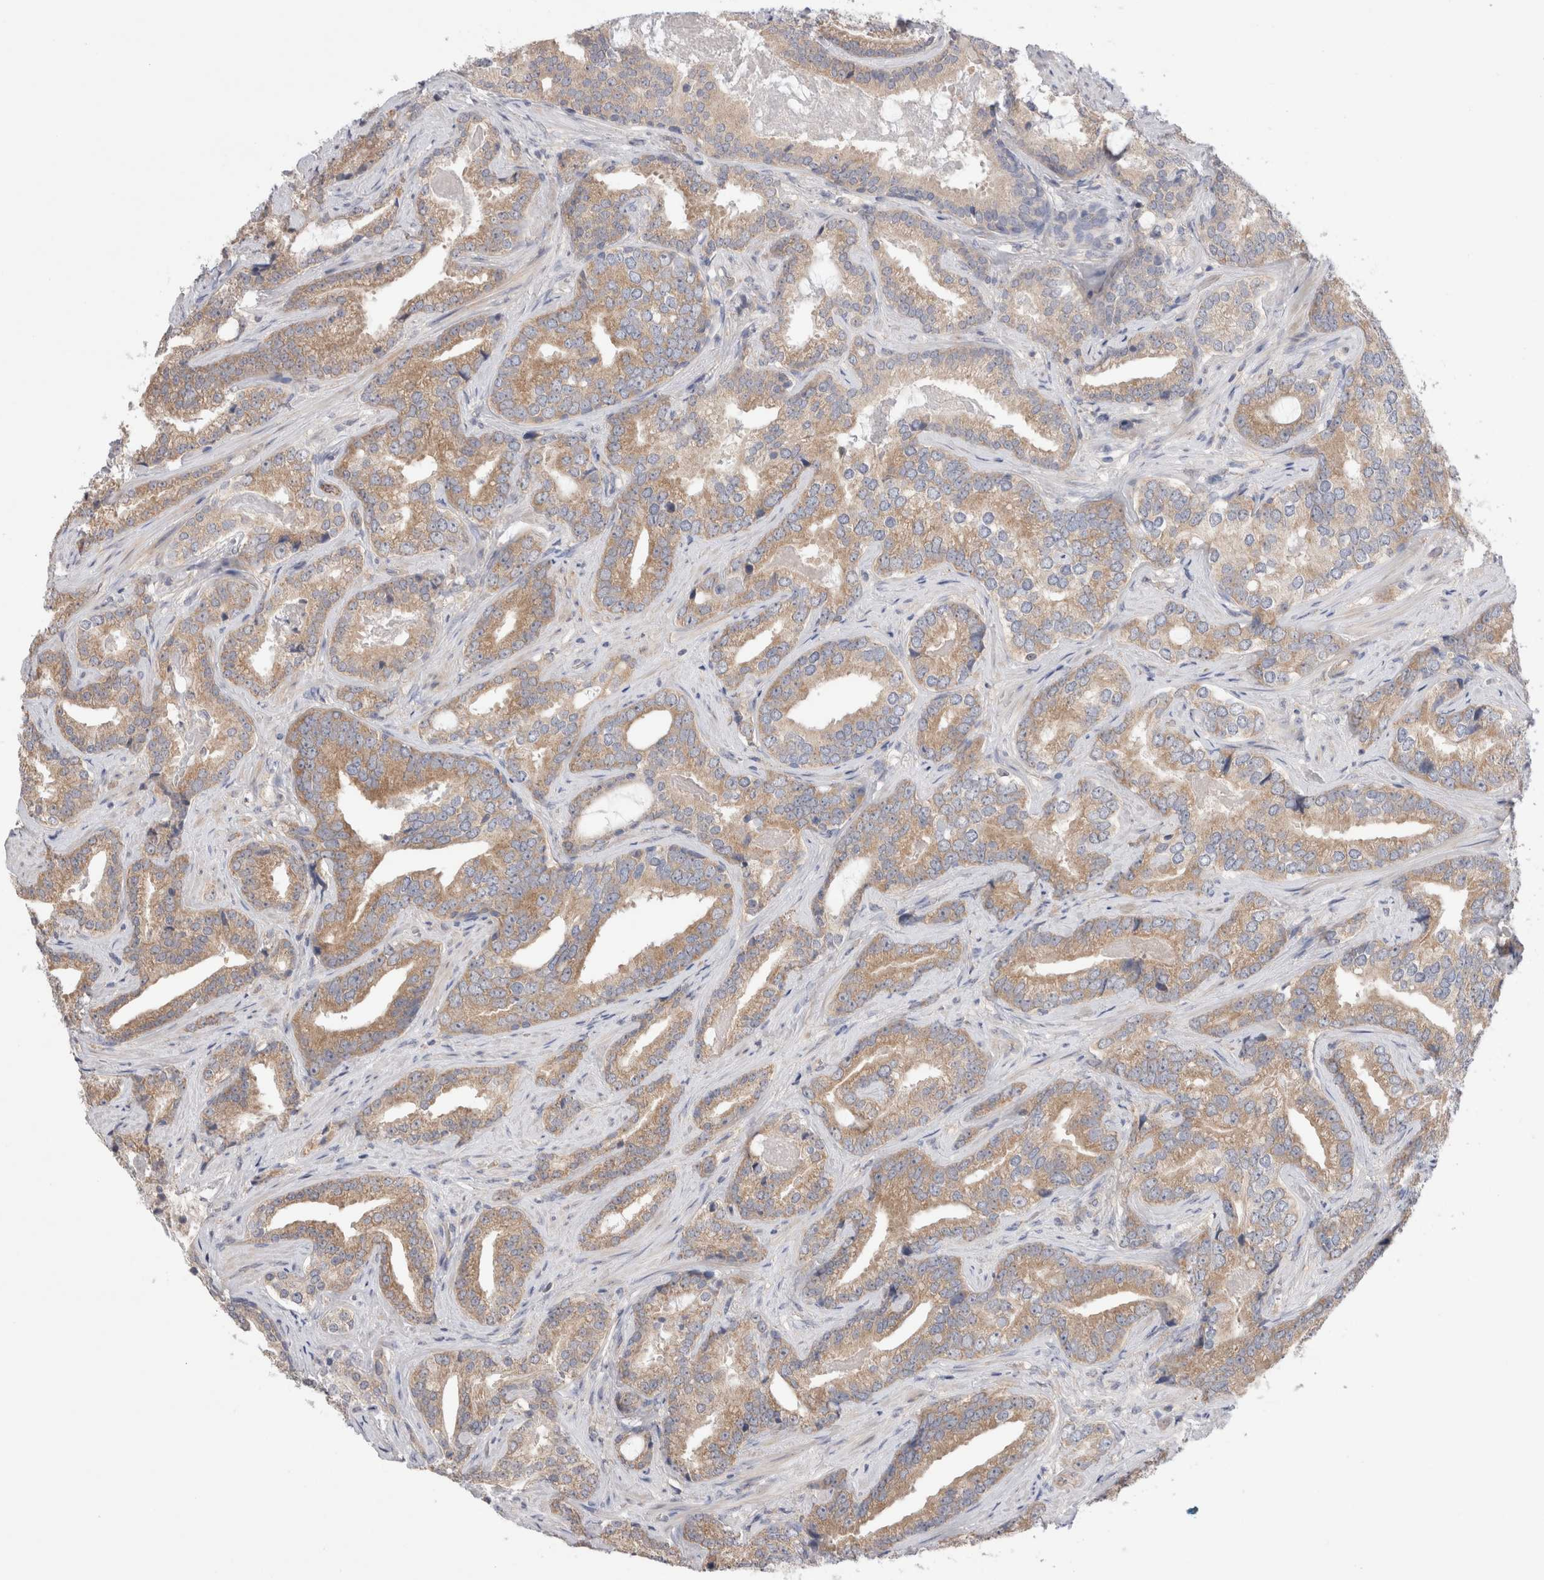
{"staining": {"intensity": "moderate", "quantity": ">75%", "location": "cytoplasmic/membranous"}, "tissue": "prostate cancer", "cell_type": "Tumor cells", "image_type": "cancer", "snomed": [{"axis": "morphology", "description": "Adenocarcinoma, Low grade"}, {"axis": "topography", "description": "Prostate"}], "caption": "Immunohistochemistry image of neoplastic tissue: human prostate cancer stained using IHC reveals medium levels of moderate protein expression localized specifically in the cytoplasmic/membranous of tumor cells, appearing as a cytoplasmic/membranous brown color.", "gene": "IFT74", "patient": {"sex": "male", "age": 67}}